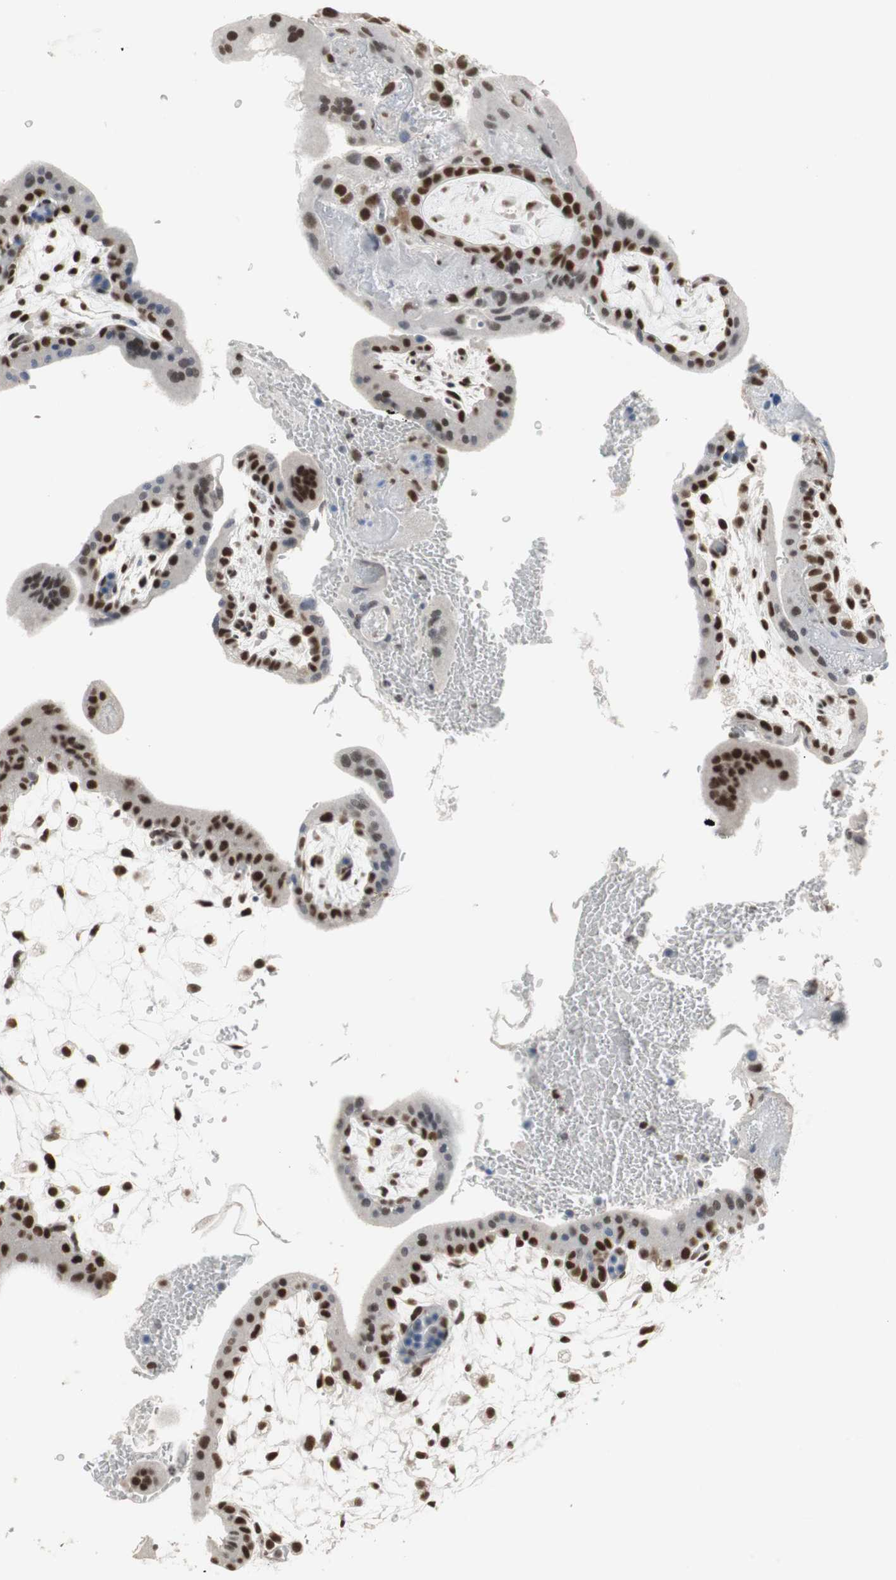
{"staining": {"intensity": "strong", "quantity": ">75%", "location": "nuclear"}, "tissue": "placenta", "cell_type": "Trophoblastic cells", "image_type": "normal", "snomed": [{"axis": "morphology", "description": "Normal tissue, NOS"}, {"axis": "topography", "description": "Placenta"}], "caption": "Strong nuclear staining for a protein is appreciated in approximately >75% of trophoblastic cells of unremarkable placenta using IHC.", "gene": "RTF1", "patient": {"sex": "female", "age": 35}}